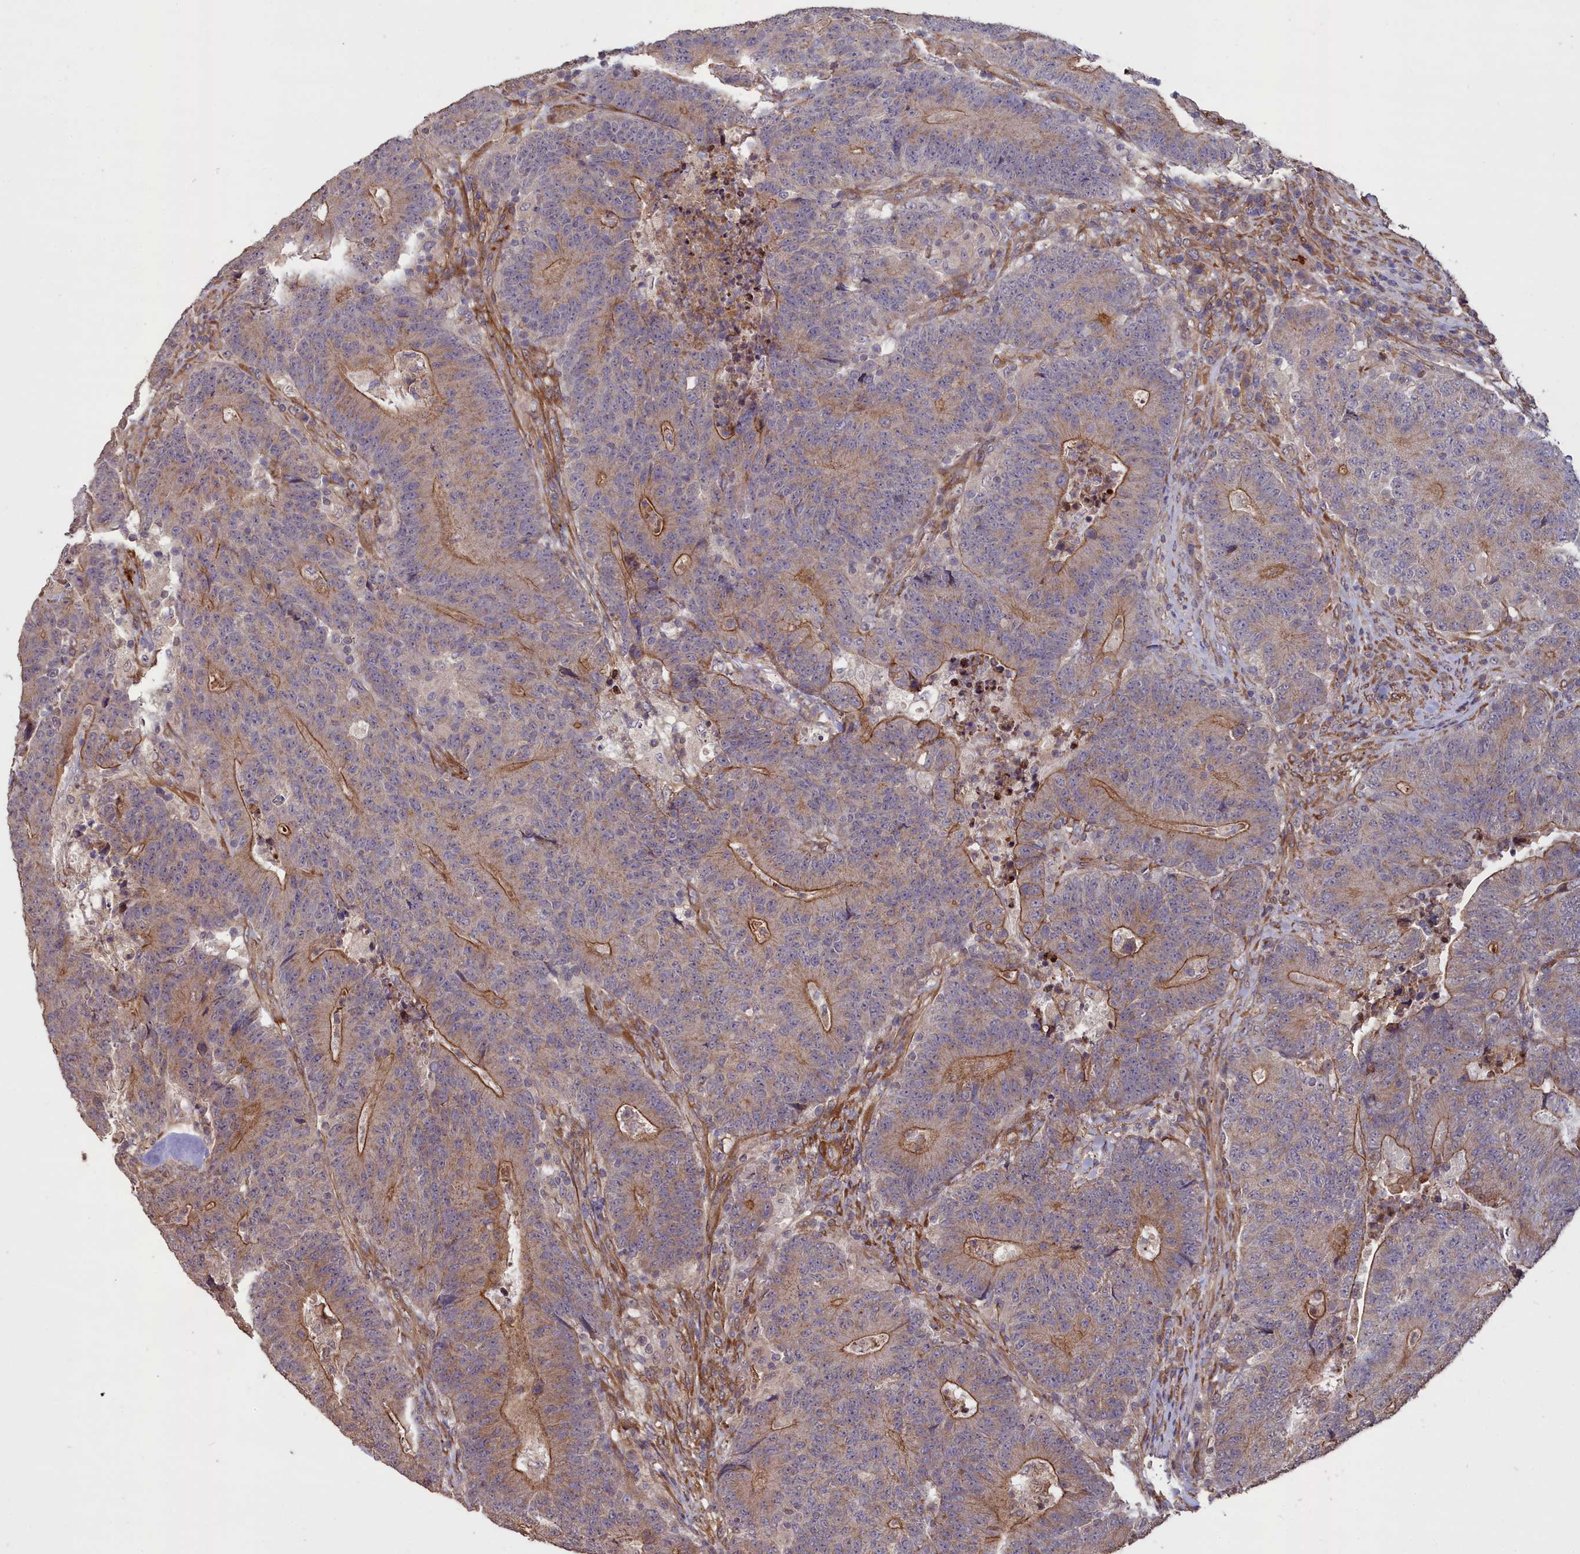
{"staining": {"intensity": "strong", "quantity": "<25%", "location": "cytoplasmic/membranous"}, "tissue": "colorectal cancer", "cell_type": "Tumor cells", "image_type": "cancer", "snomed": [{"axis": "morphology", "description": "Adenocarcinoma, NOS"}, {"axis": "topography", "description": "Colon"}], "caption": "A brown stain shows strong cytoplasmic/membranous staining of a protein in human colorectal cancer tumor cells.", "gene": "ATP6V0A2", "patient": {"sex": "female", "age": 75}}